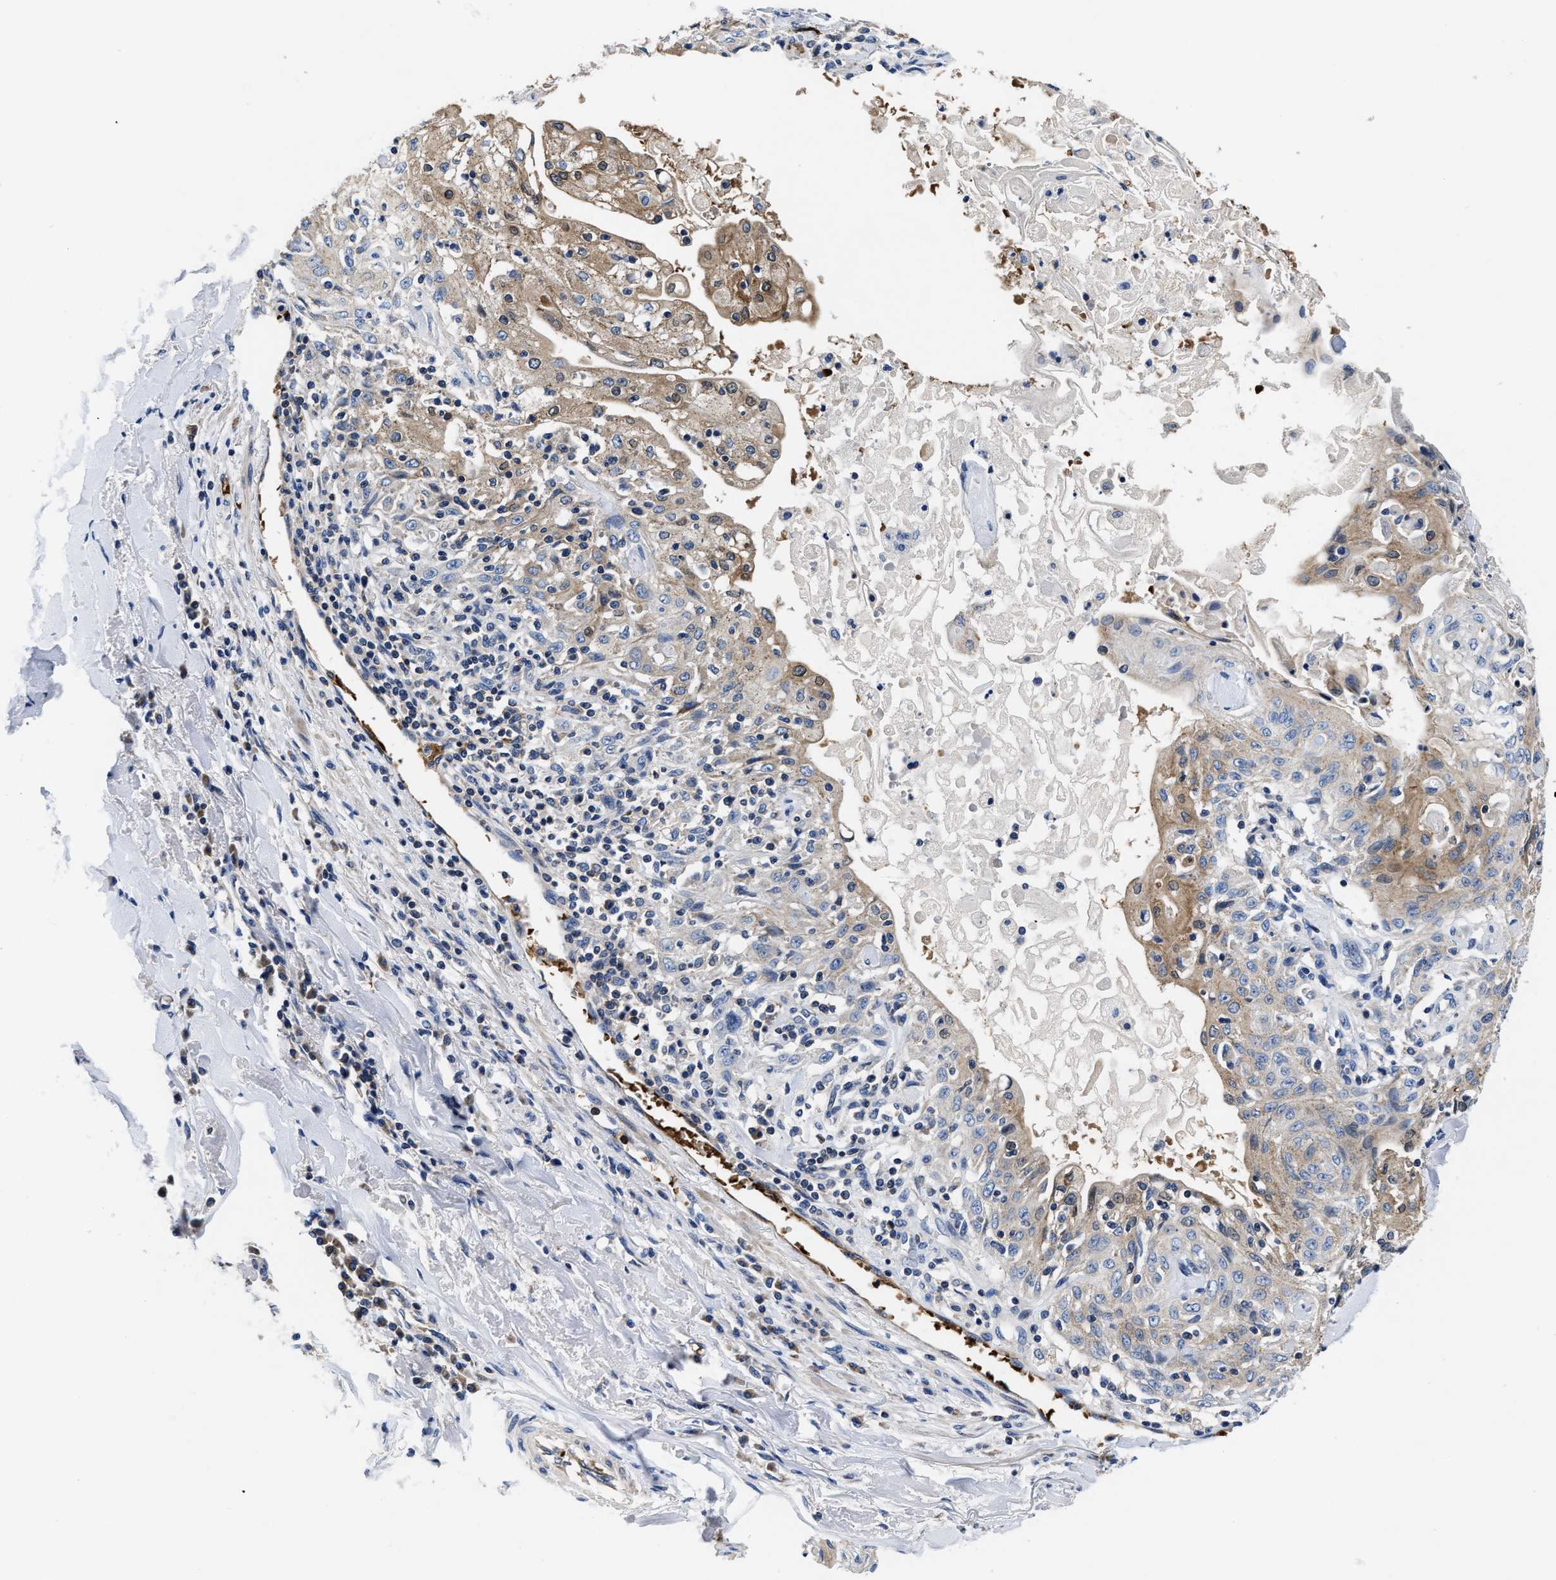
{"staining": {"intensity": "moderate", "quantity": "<25%", "location": "cytoplasmic/membranous"}, "tissue": "skin cancer", "cell_type": "Tumor cells", "image_type": "cancer", "snomed": [{"axis": "morphology", "description": "Squamous cell carcinoma, NOS"}, {"axis": "morphology", "description": "Squamous cell carcinoma, metastatic, NOS"}, {"axis": "topography", "description": "Skin"}, {"axis": "topography", "description": "Lymph node"}], "caption": "This image reveals metastatic squamous cell carcinoma (skin) stained with immunohistochemistry (IHC) to label a protein in brown. The cytoplasmic/membranous of tumor cells show moderate positivity for the protein. Nuclei are counter-stained blue.", "gene": "PHLPP1", "patient": {"sex": "male", "age": 75}}